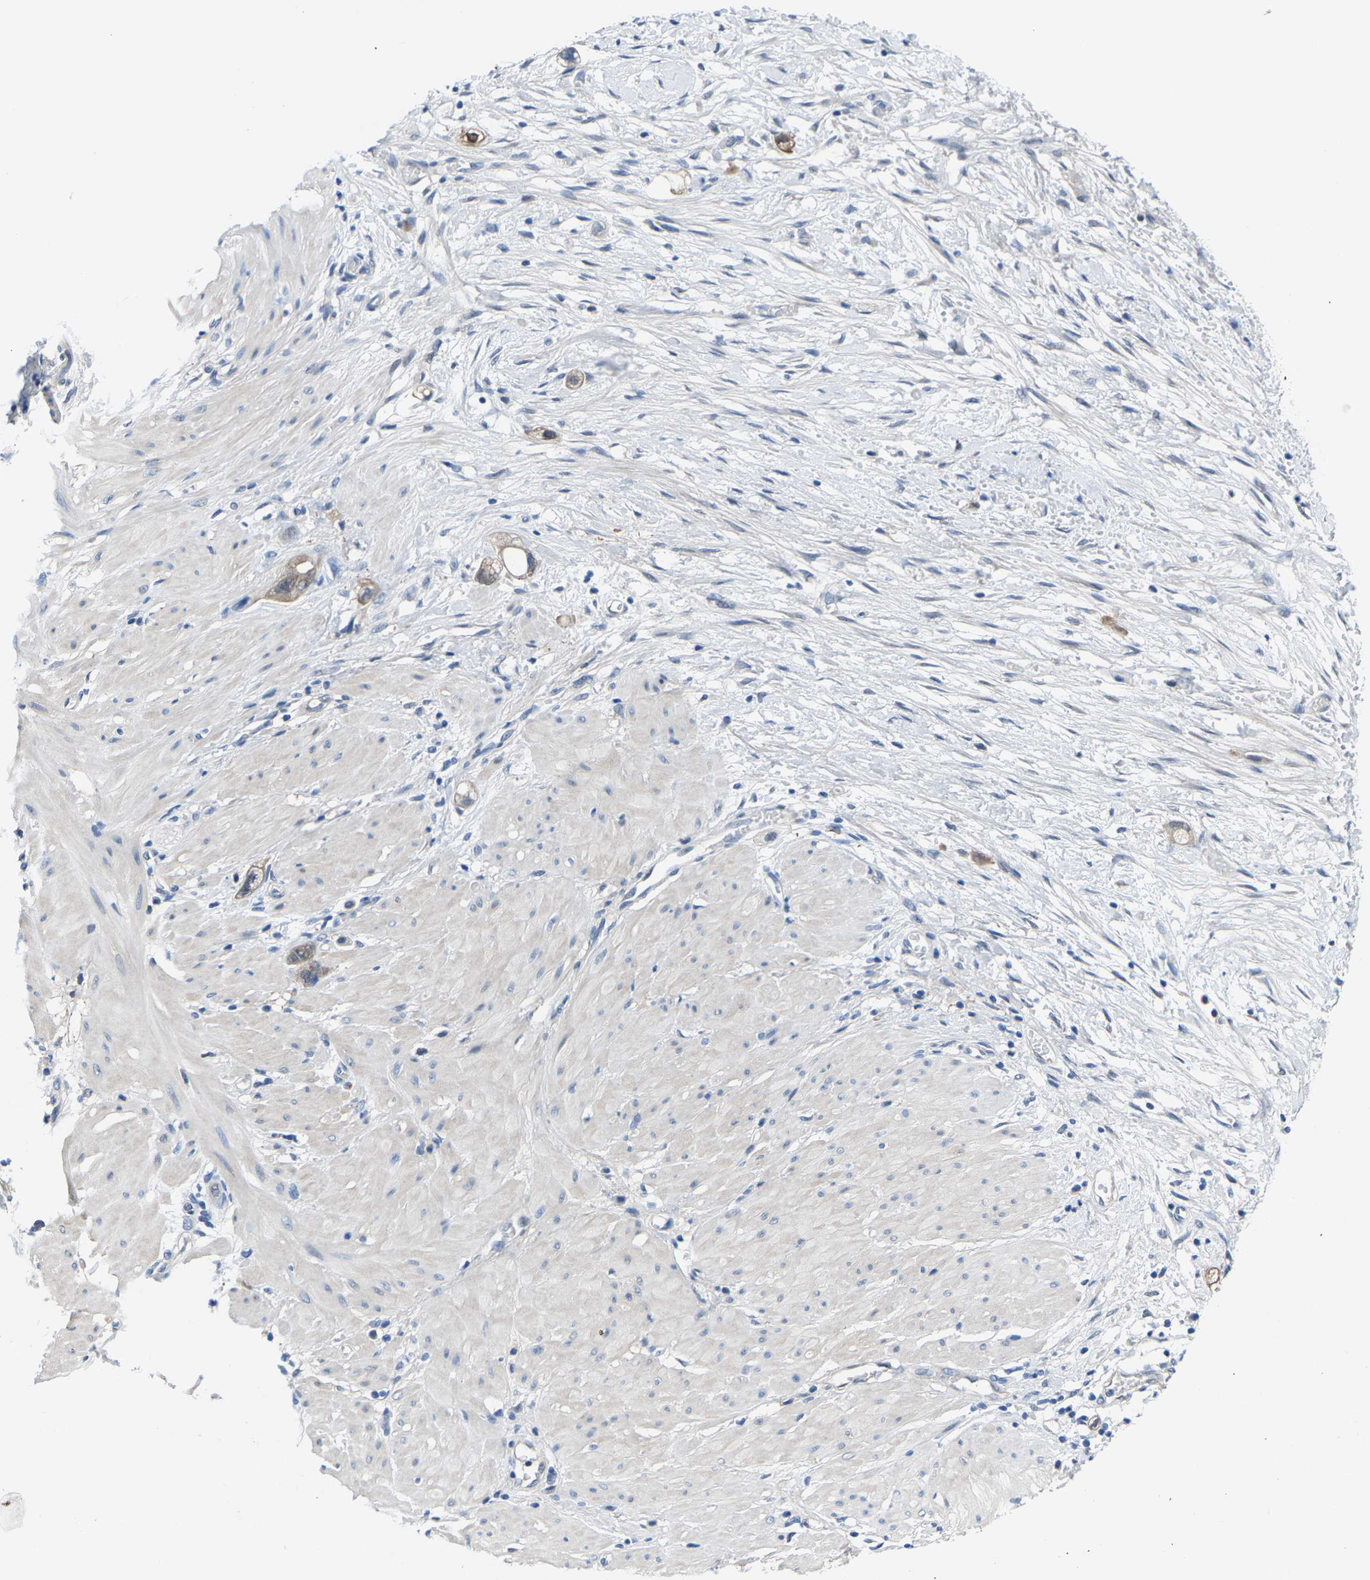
{"staining": {"intensity": "weak", "quantity": "25%-75%", "location": "cytoplasmic/membranous"}, "tissue": "stomach cancer", "cell_type": "Tumor cells", "image_type": "cancer", "snomed": [{"axis": "morphology", "description": "Adenocarcinoma, NOS"}, {"axis": "topography", "description": "Stomach"}, {"axis": "topography", "description": "Stomach, lower"}], "caption": "The photomicrograph shows staining of stomach cancer, revealing weak cytoplasmic/membranous protein expression (brown color) within tumor cells. The staining is performed using DAB (3,3'-diaminobenzidine) brown chromogen to label protein expression. The nuclei are counter-stained blue using hematoxylin.", "gene": "SSH3", "patient": {"sex": "female", "age": 48}}